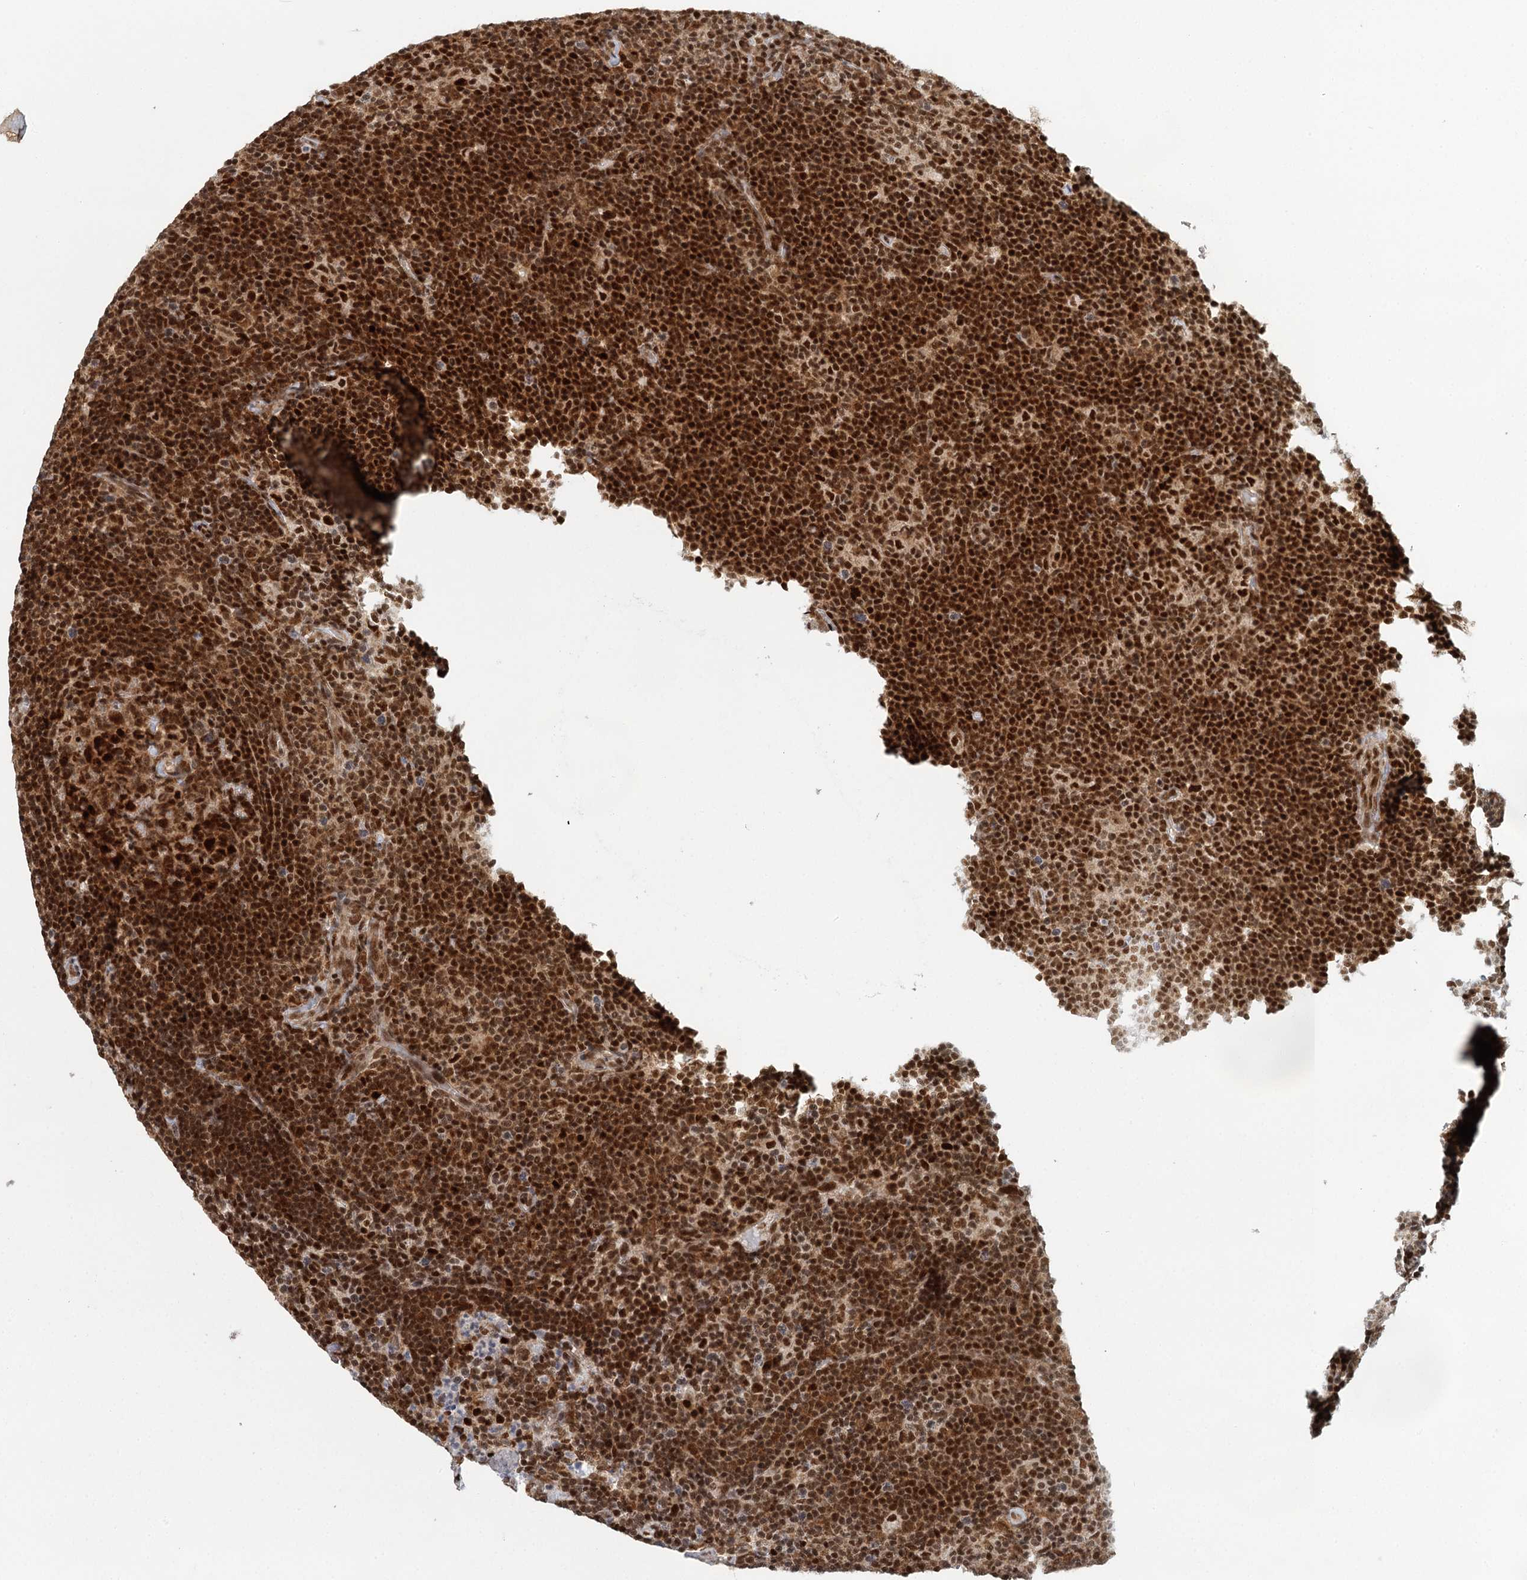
{"staining": {"intensity": "strong", "quantity": ">75%", "location": "nuclear"}, "tissue": "lymphoma", "cell_type": "Tumor cells", "image_type": "cancer", "snomed": [{"axis": "morphology", "description": "Hodgkin's disease, NOS"}, {"axis": "topography", "description": "Lymph node"}], "caption": "Immunohistochemistry image of neoplastic tissue: human Hodgkin's disease stained using IHC displays high levels of strong protein expression localized specifically in the nuclear of tumor cells, appearing as a nuclear brown color.", "gene": "GPATCH11", "patient": {"sex": "female", "age": 57}}